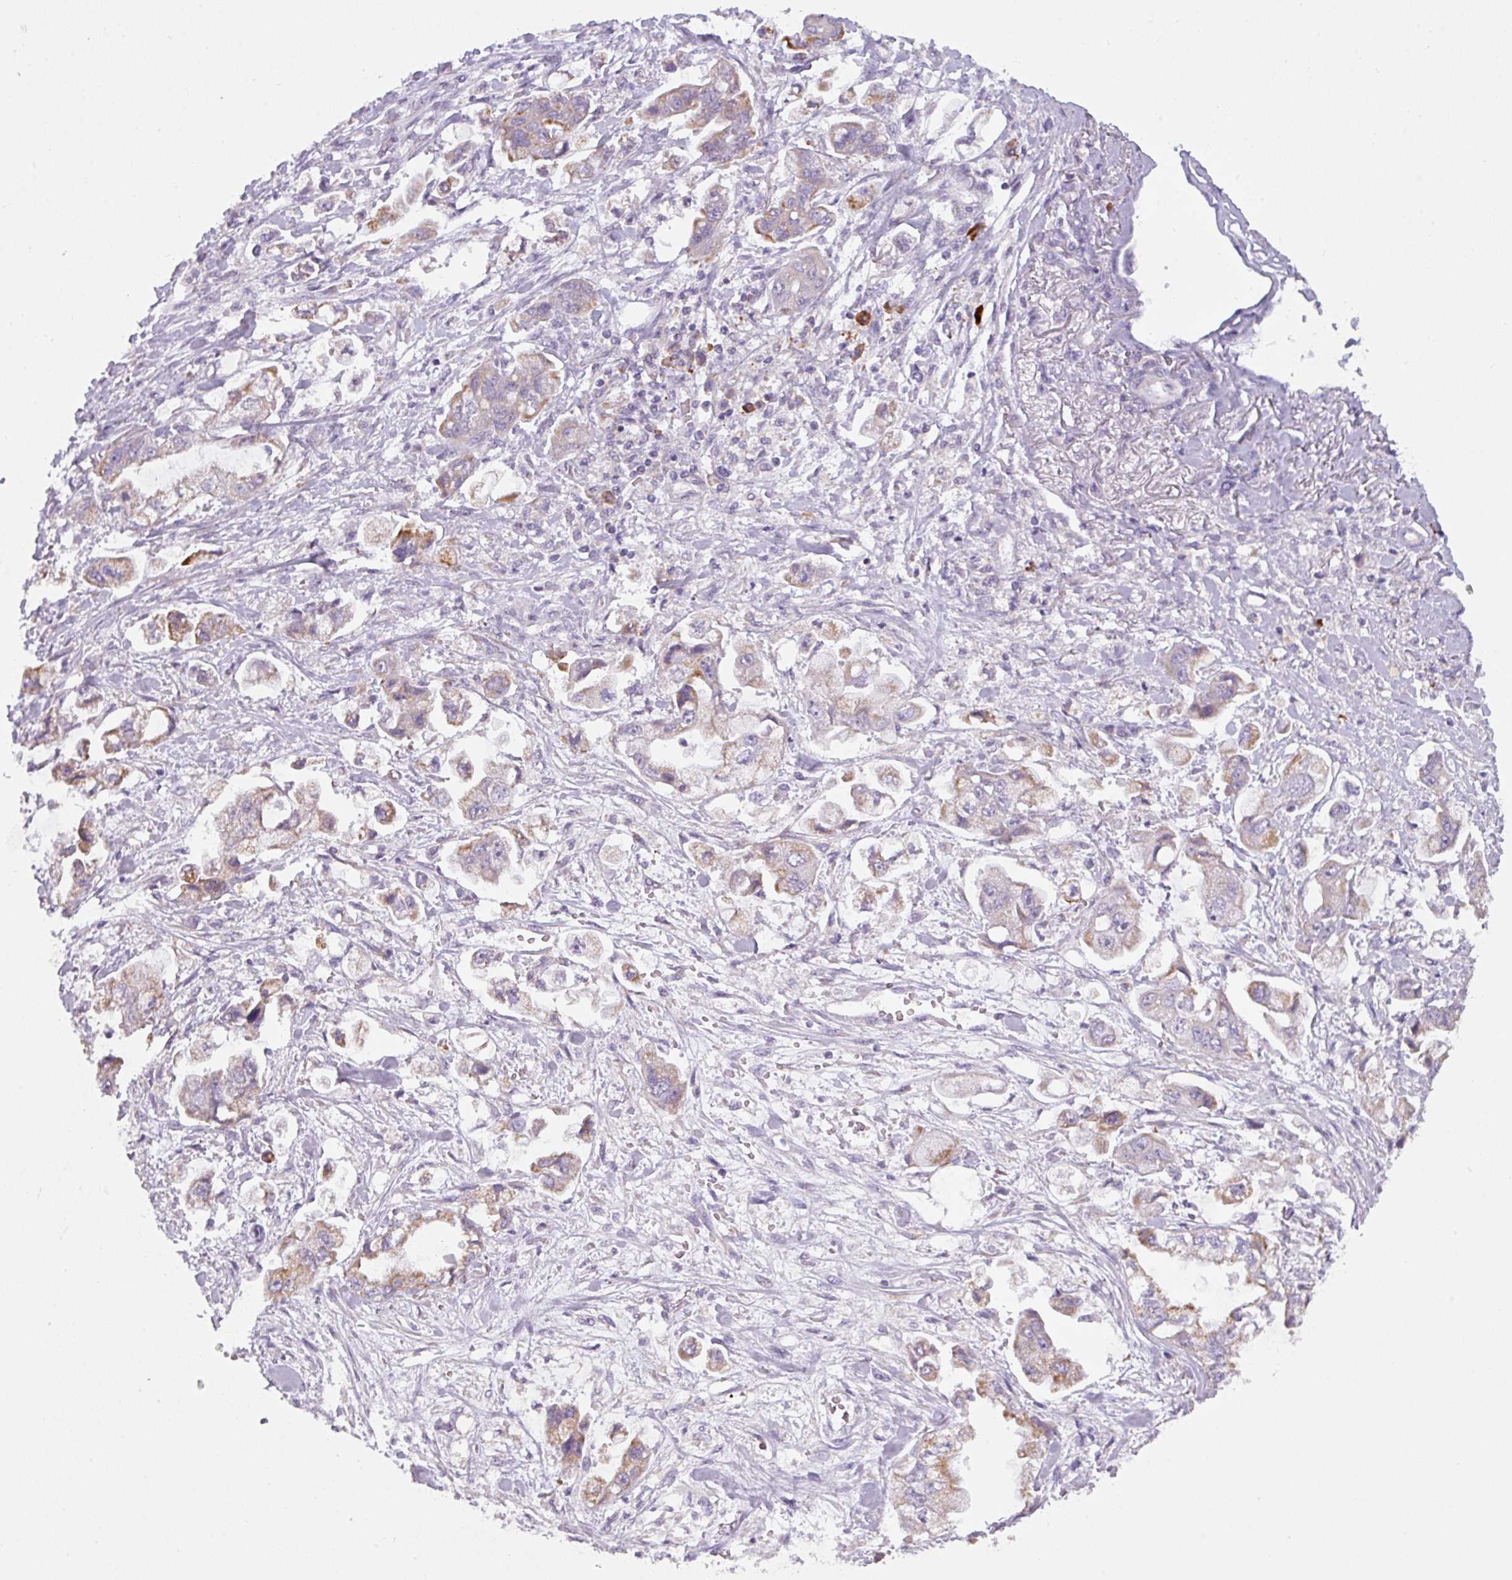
{"staining": {"intensity": "weak", "quantity": "25%-75%", "location": "cytoplasmic/membranous"}, "tissue": "stomach cancer", "cell_type": "Tumor cells", "image_type": "cancer", "snomed": [{"axis": "morphology", "description": "Adenocarcinoma, NOS"}, {"axis": "topography", "description": "Stomach"}], "caption": "High-power microscopy captured an IHC micrograph of stomach cancer, revealing weak cytoplasmic/membranous expression in about 25%-75% of tumor cells. The staining was performed using DAB (3,3'-diaminobenzidine), with brown indicating positive protein expression. Nuclei are stained blue with hematoxylin.", "gene": "C2orf68", "patient": {"sex": "male", "age": 62}}